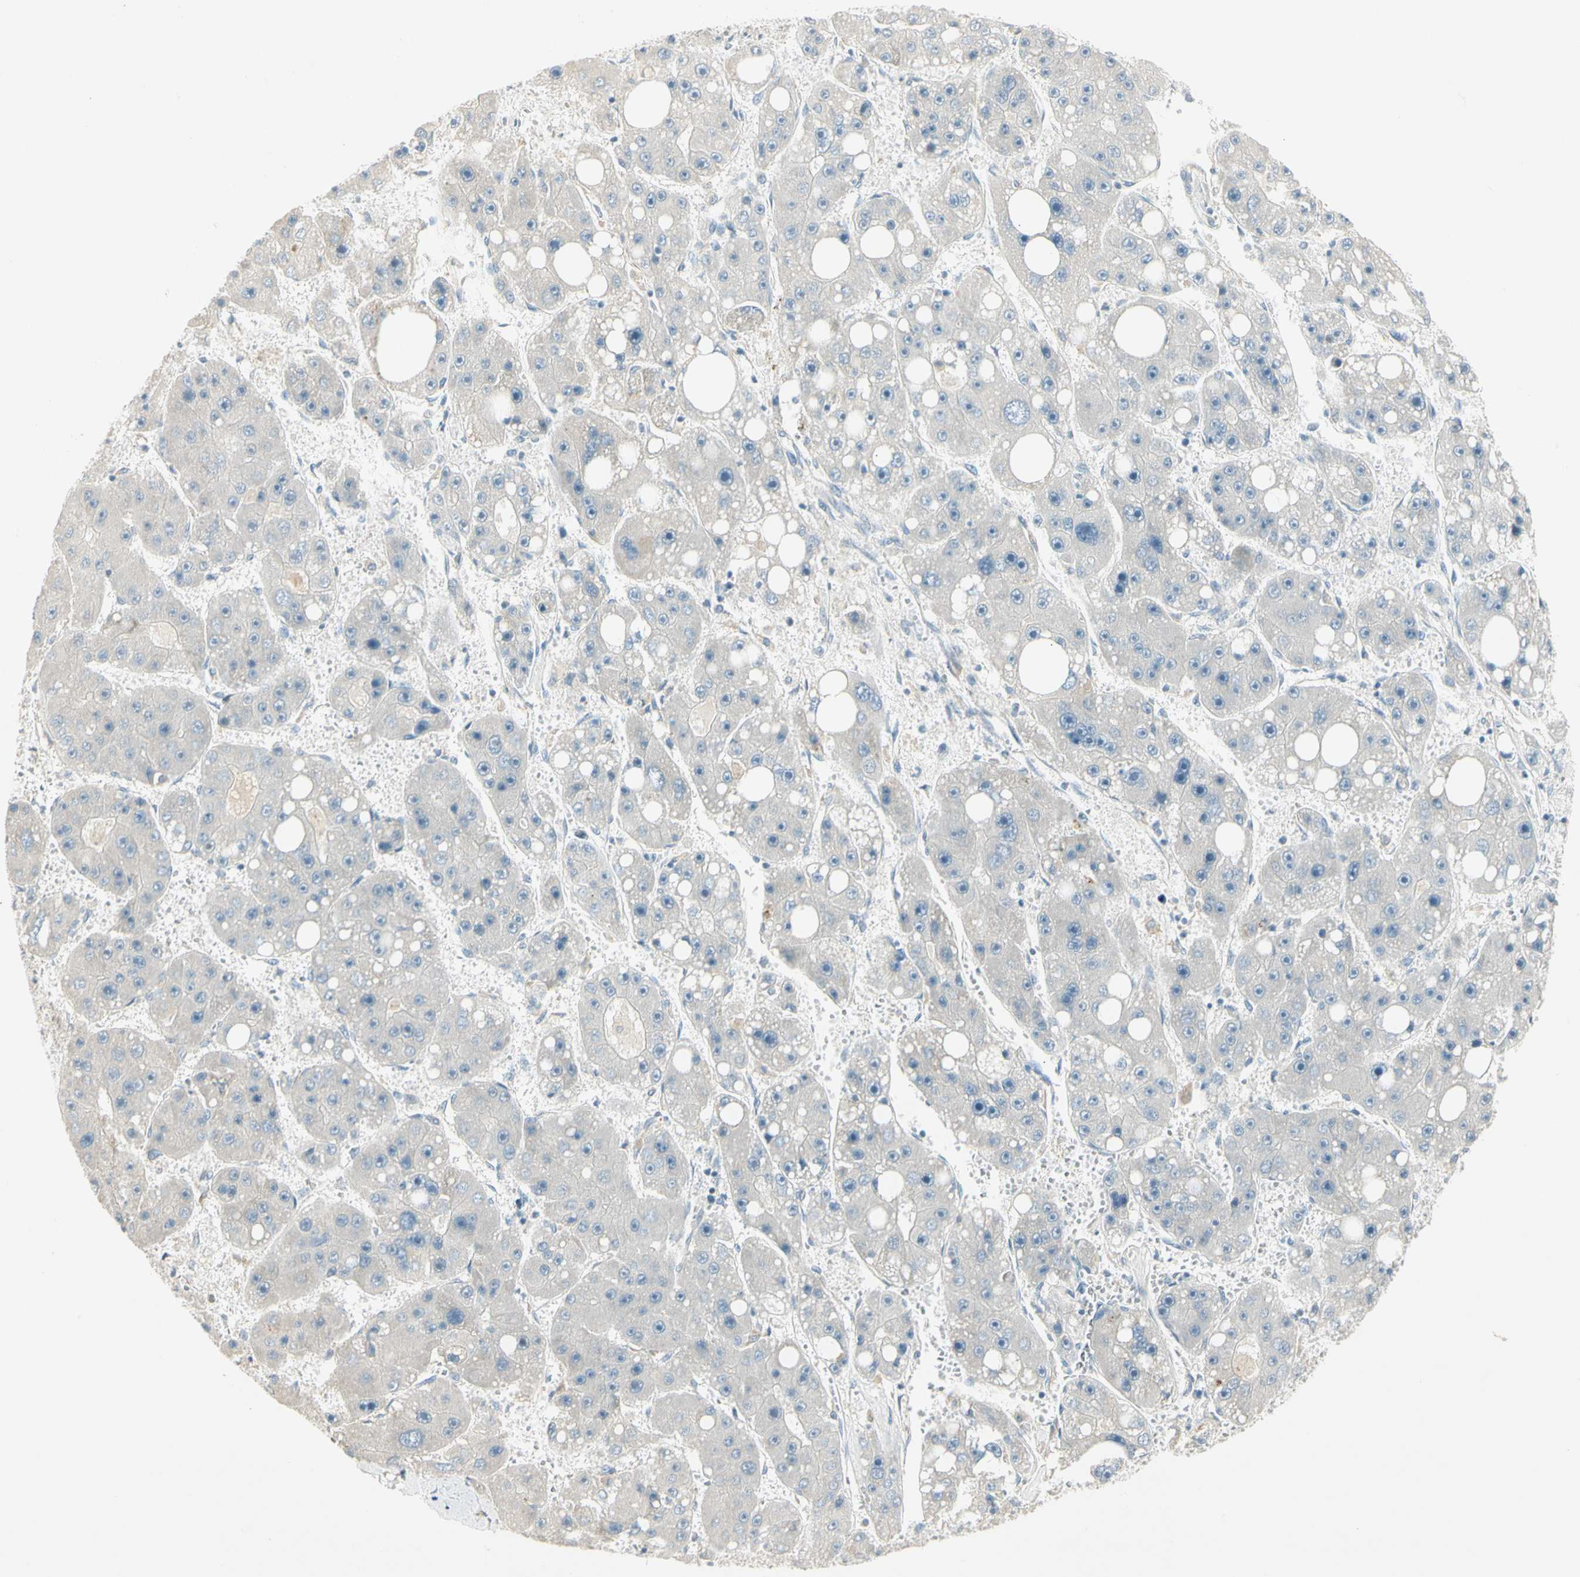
{"staining": {"intensity": "negative", "quantity": "none", "location": "none"}, "tissue": "liver cancer", "cell_type": "Tumor cells", "image_type": "cancer", "snomed": [{"axis": "morphology", "description": "Carcinoma, Hepatocellular, NOS"}, {"axis": "topography", "description": "Liver"}], "caption": "Immunohistochemistry of human liver hepatocellular carcinoma exhibits no positivity in tumor cells. (Stains: DAB immunohistochemistry with hematoxylin counter stain, Microscopy: brightfield microscopy at high magnification).", "gene": "ADGRA3", "patient": {"sex": "female", "age": 61}}